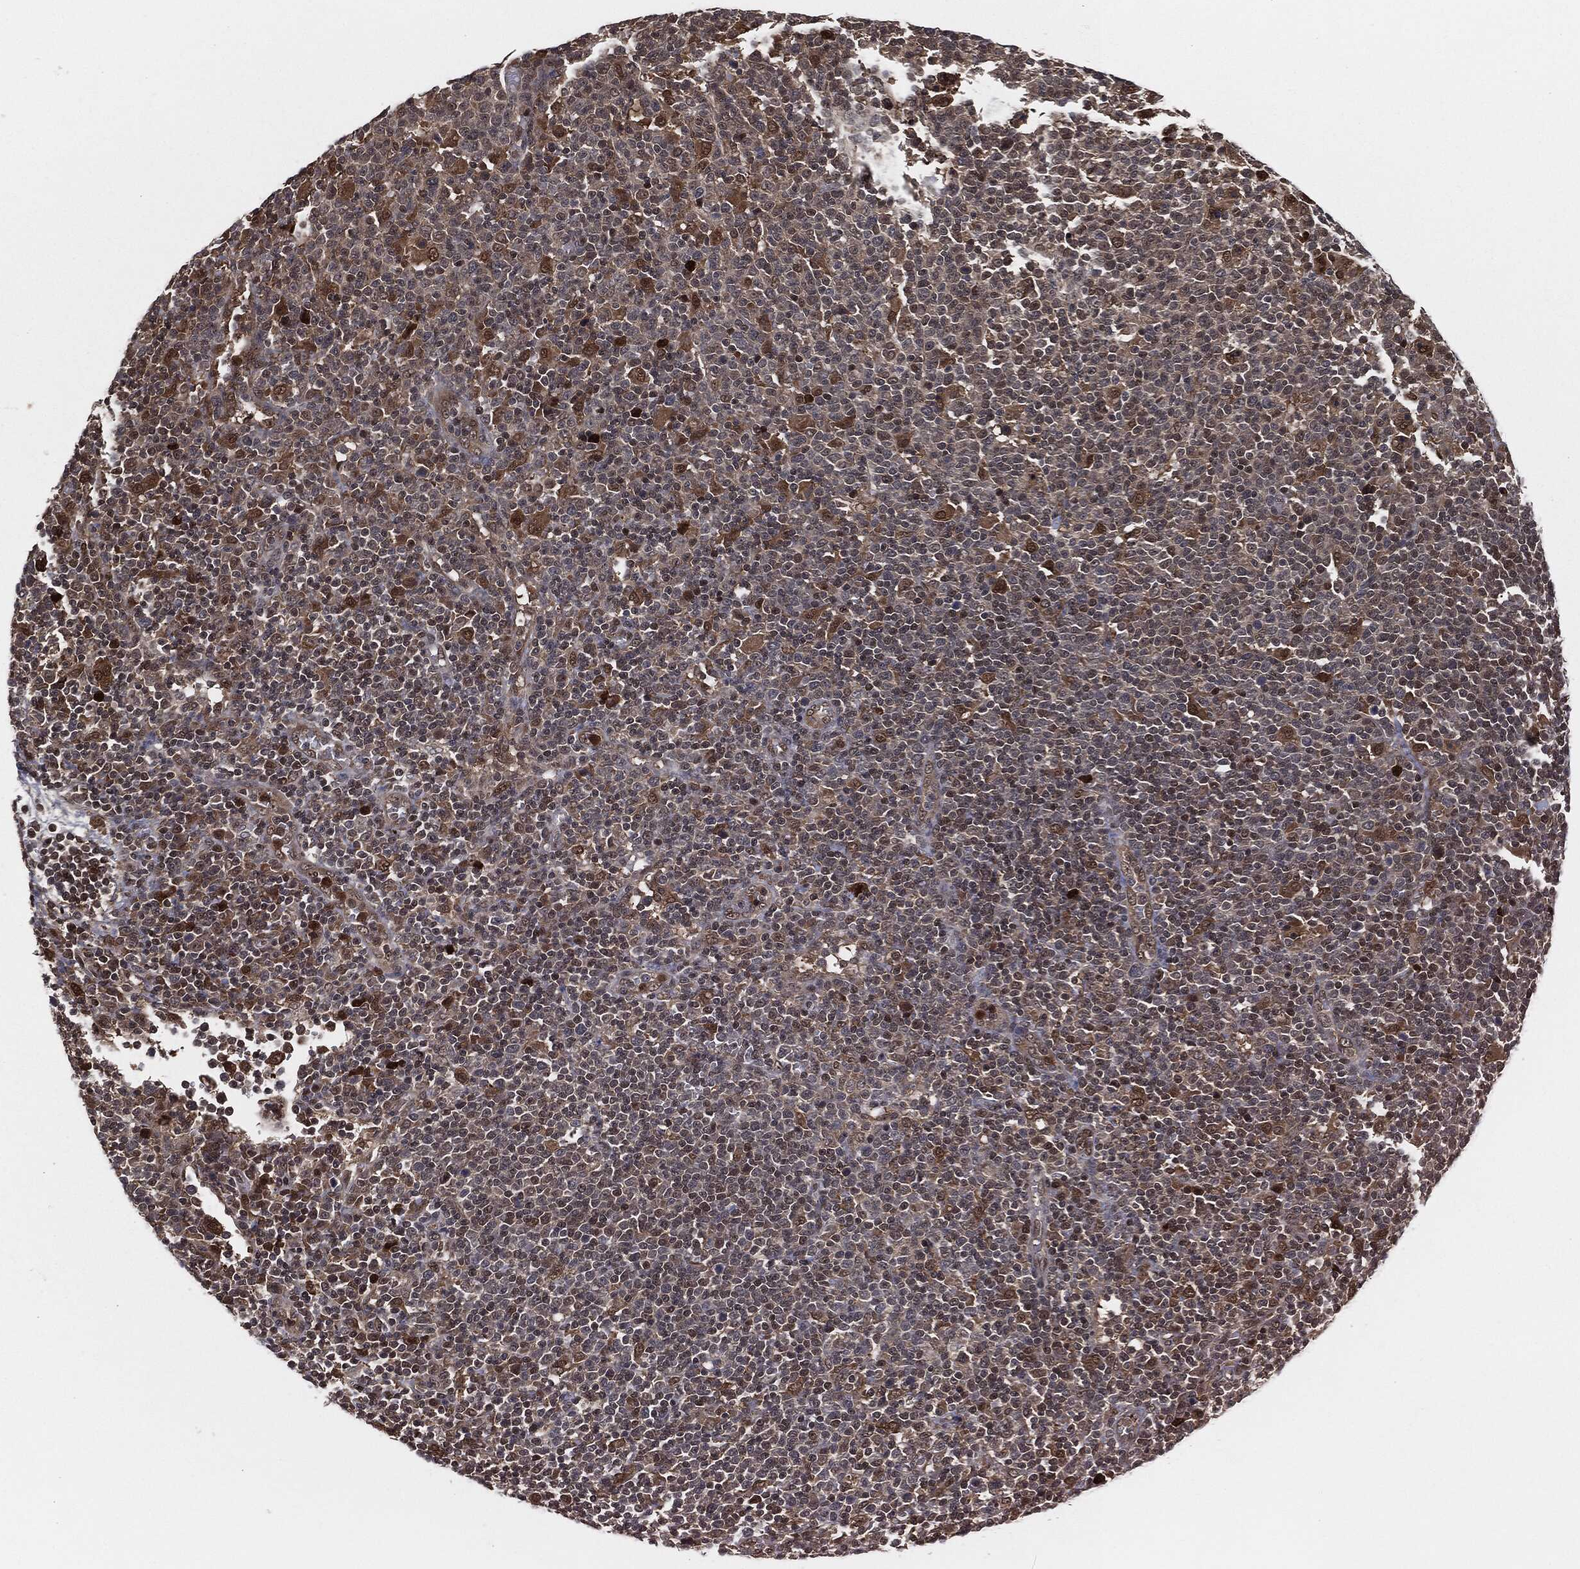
{"staining": {"intensity": "negative", "quantity": "none", "location": "none"}, "tissue": "lymphoma", "cell_type": "Tumor cells", "image_type": "cancer", "snomed": [{"axis": "morphology", "description": "Malignant lymphoma, non-Hodgkin's type, High grade"}, {"axis": "topography", "description": "Lymph node"}], "caption": "A photomicrograph of human malignant lymphoma, non-Hodgkin's type (high-grade) is negative for staining in tumor cells.", "gene": "CAPRIN2", "patient": {"sex": "male", "age": 61}}